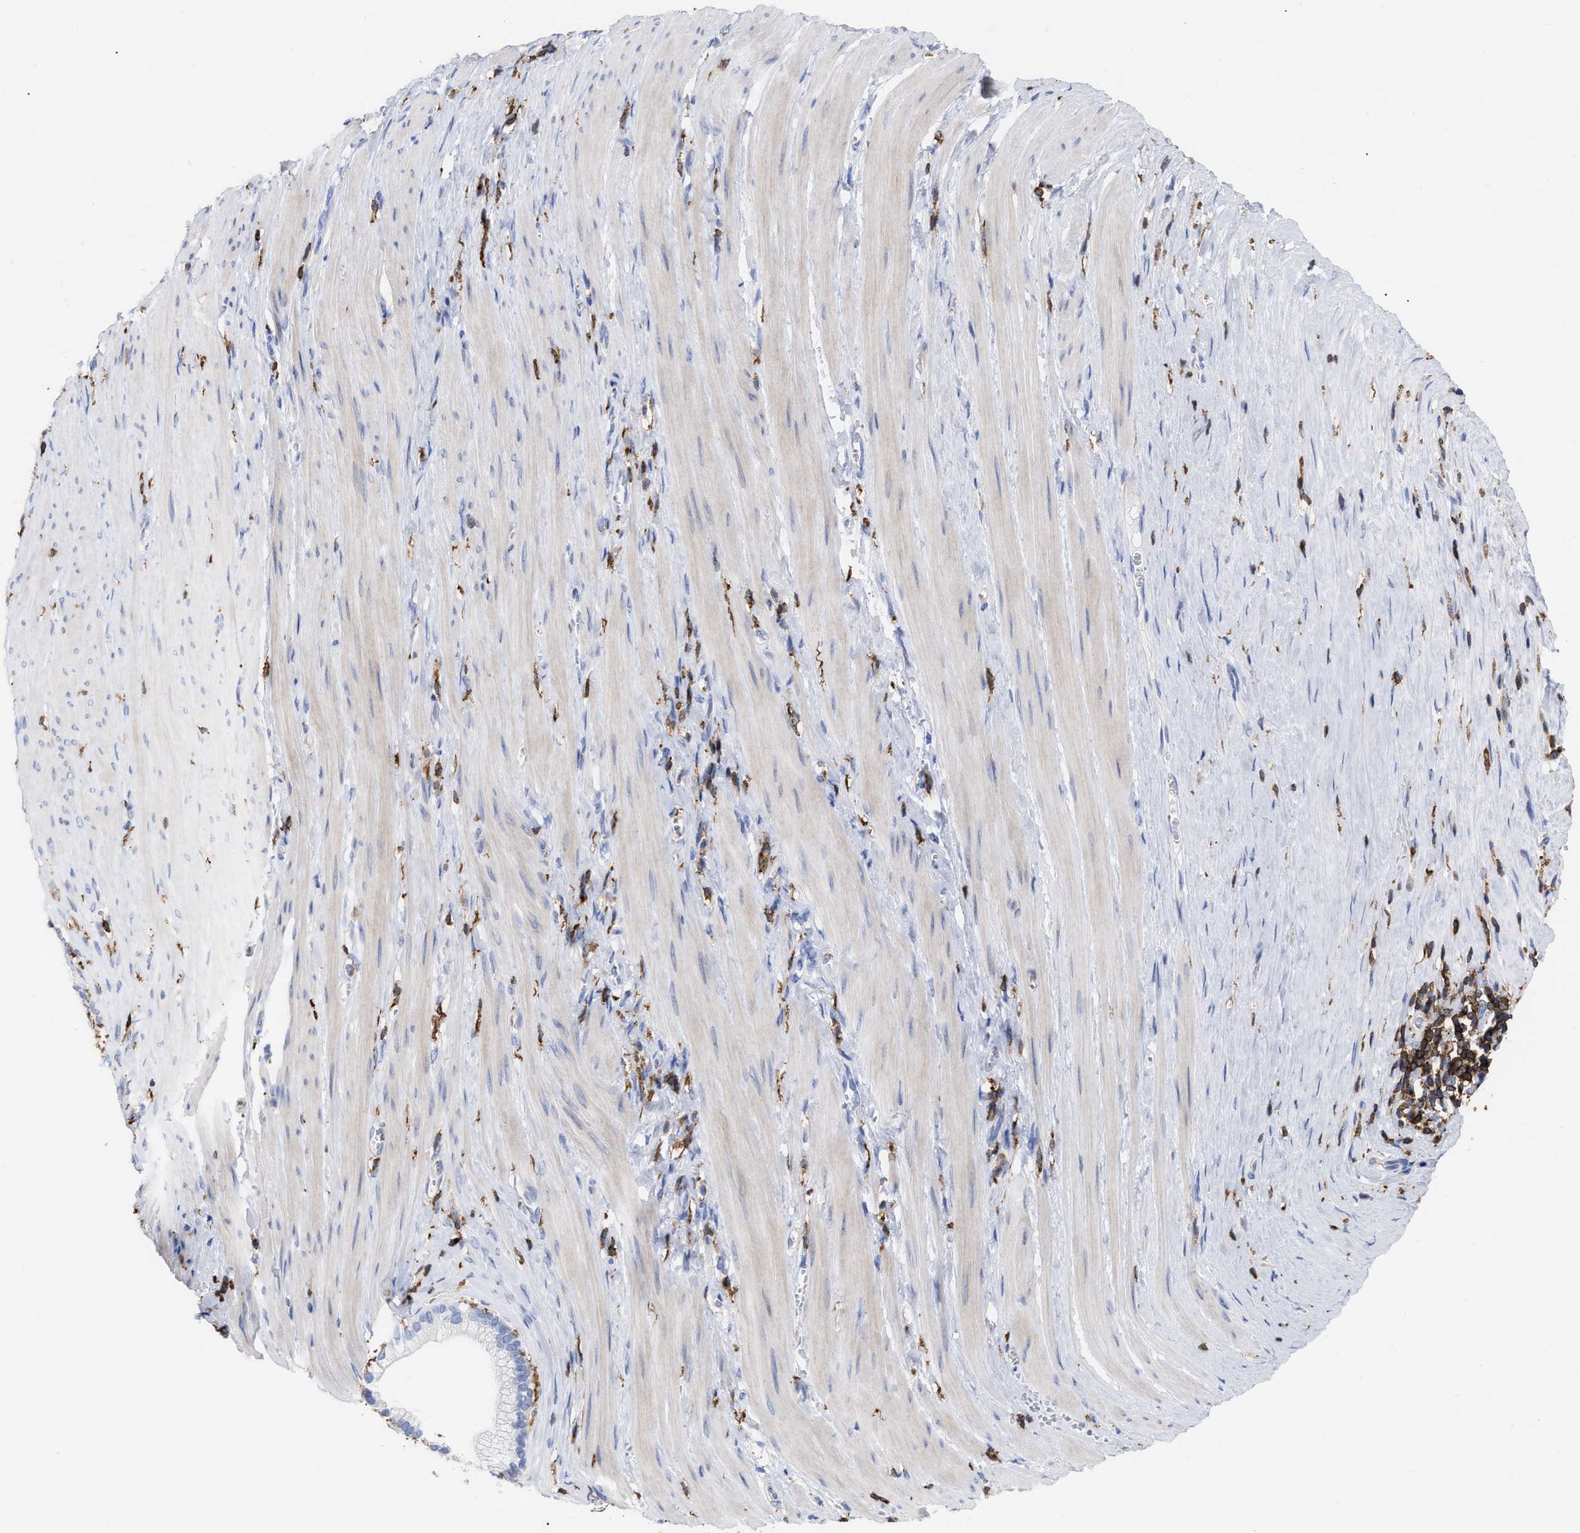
{"staining": {"intensity": "negative", "quantity": "none", "location": "none"}, "tissue": "pancreatic cancer", "cell_type": "Tumor cells", "image_type": "cancer", "snomed": [{"axis": "morphology", "description": "Adenocarcinoma, NOS"}, {"axis": "topography", "description": "Pancreas"}], "caption": "This is an immunohistochemistry (IHC) histopathology image of pancreatic cancer. There is no expression in tumor cells.", "gene": "HCLS1", "patient": {"sex": "male", "age": 69}}